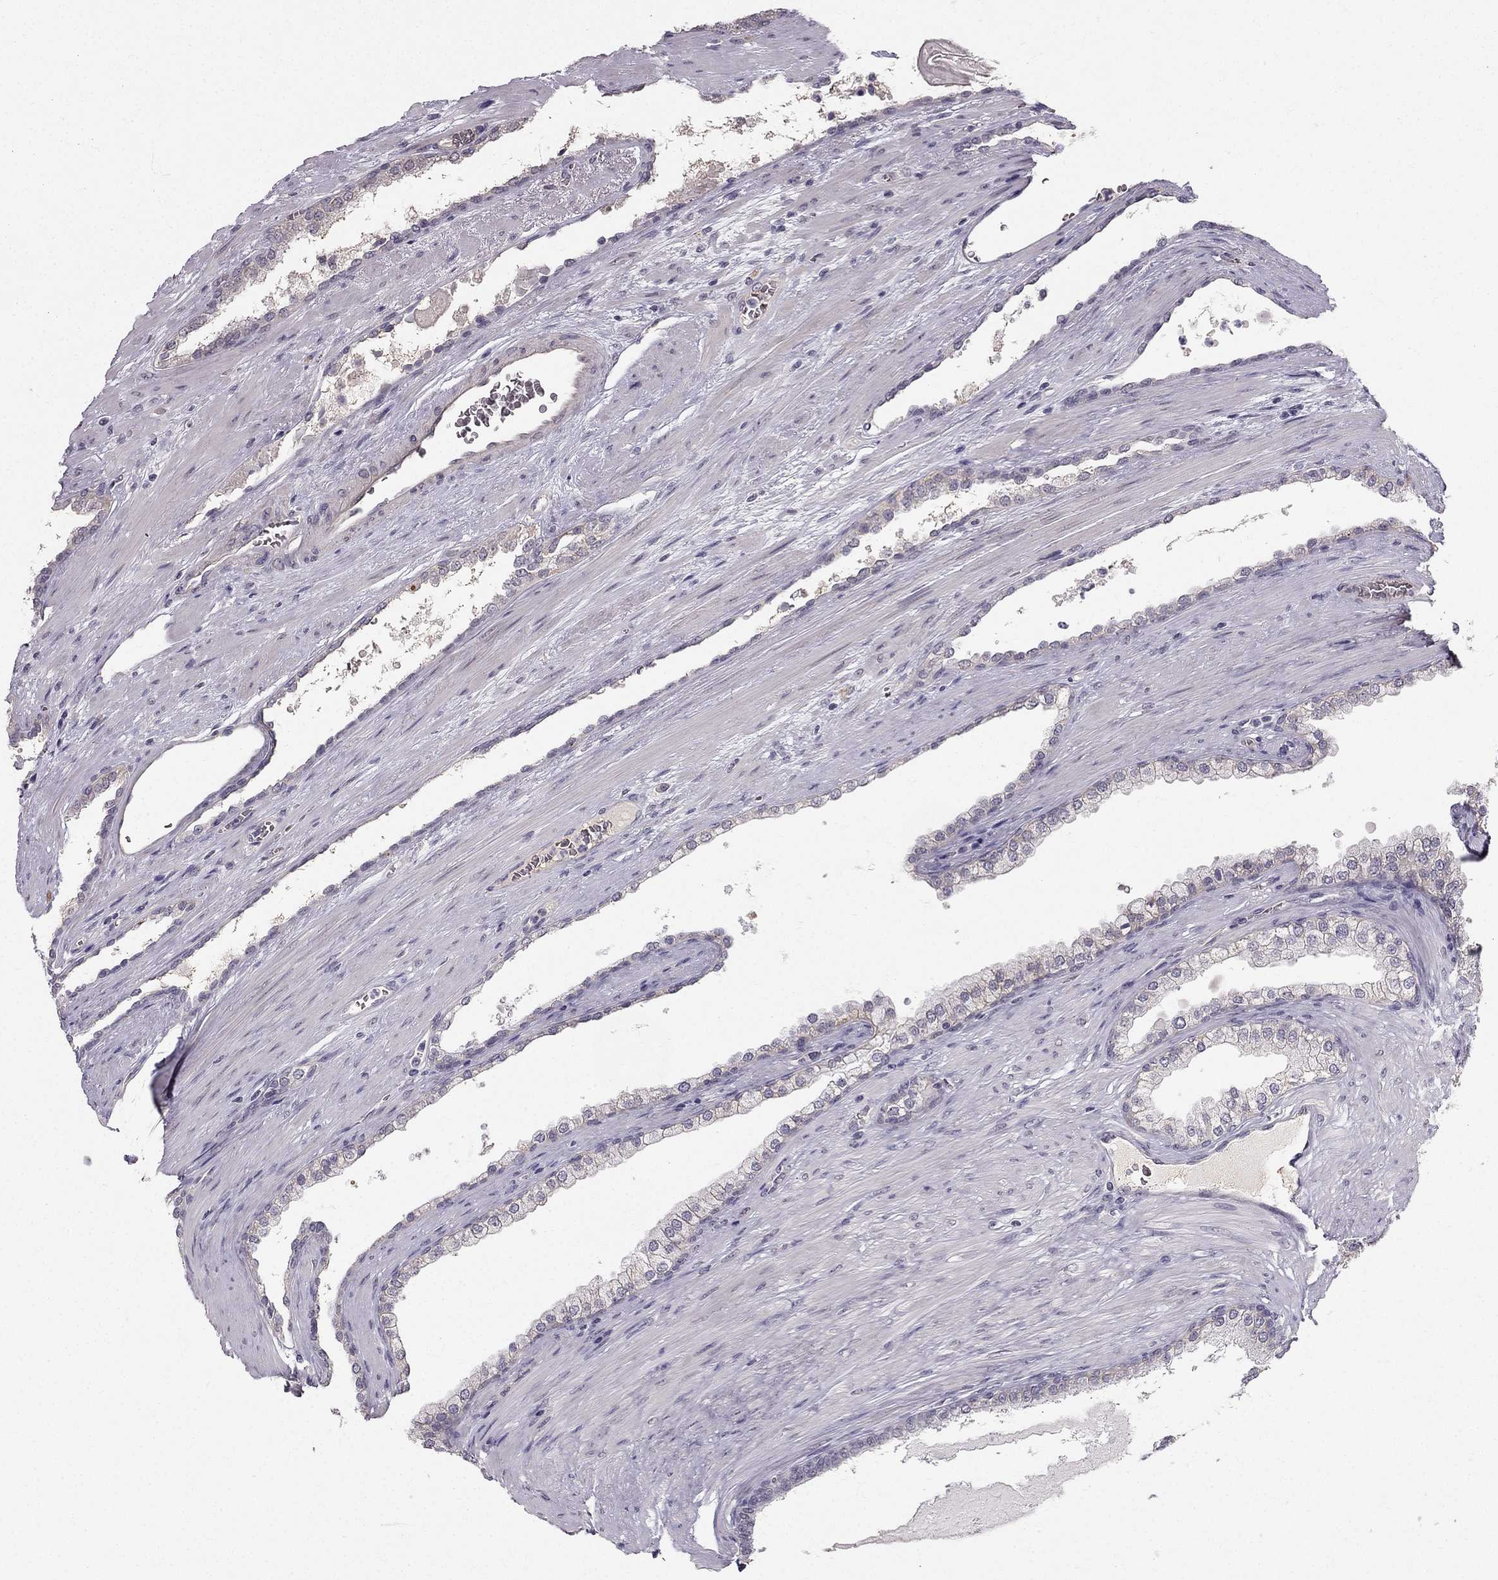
{"staining": {"intensity": "negative", "quantity": "none", "location": "none"}, "tissue": "prostate cancer", "cell_type": "Tumor cells", "image_type": "cancer", "snomed": [{"axis": "morphology", "description": "Adenocarcinoma, NOS"}, {"axis": "topography", "description": "Prostate"}], "caption": "Prostate cancer stained for a protein using immunohistochemistry (IHC) demonstrates no expression tumor cells.", "gene": "TSPYL5", "patient": {"sex": "male", "age": 67}}